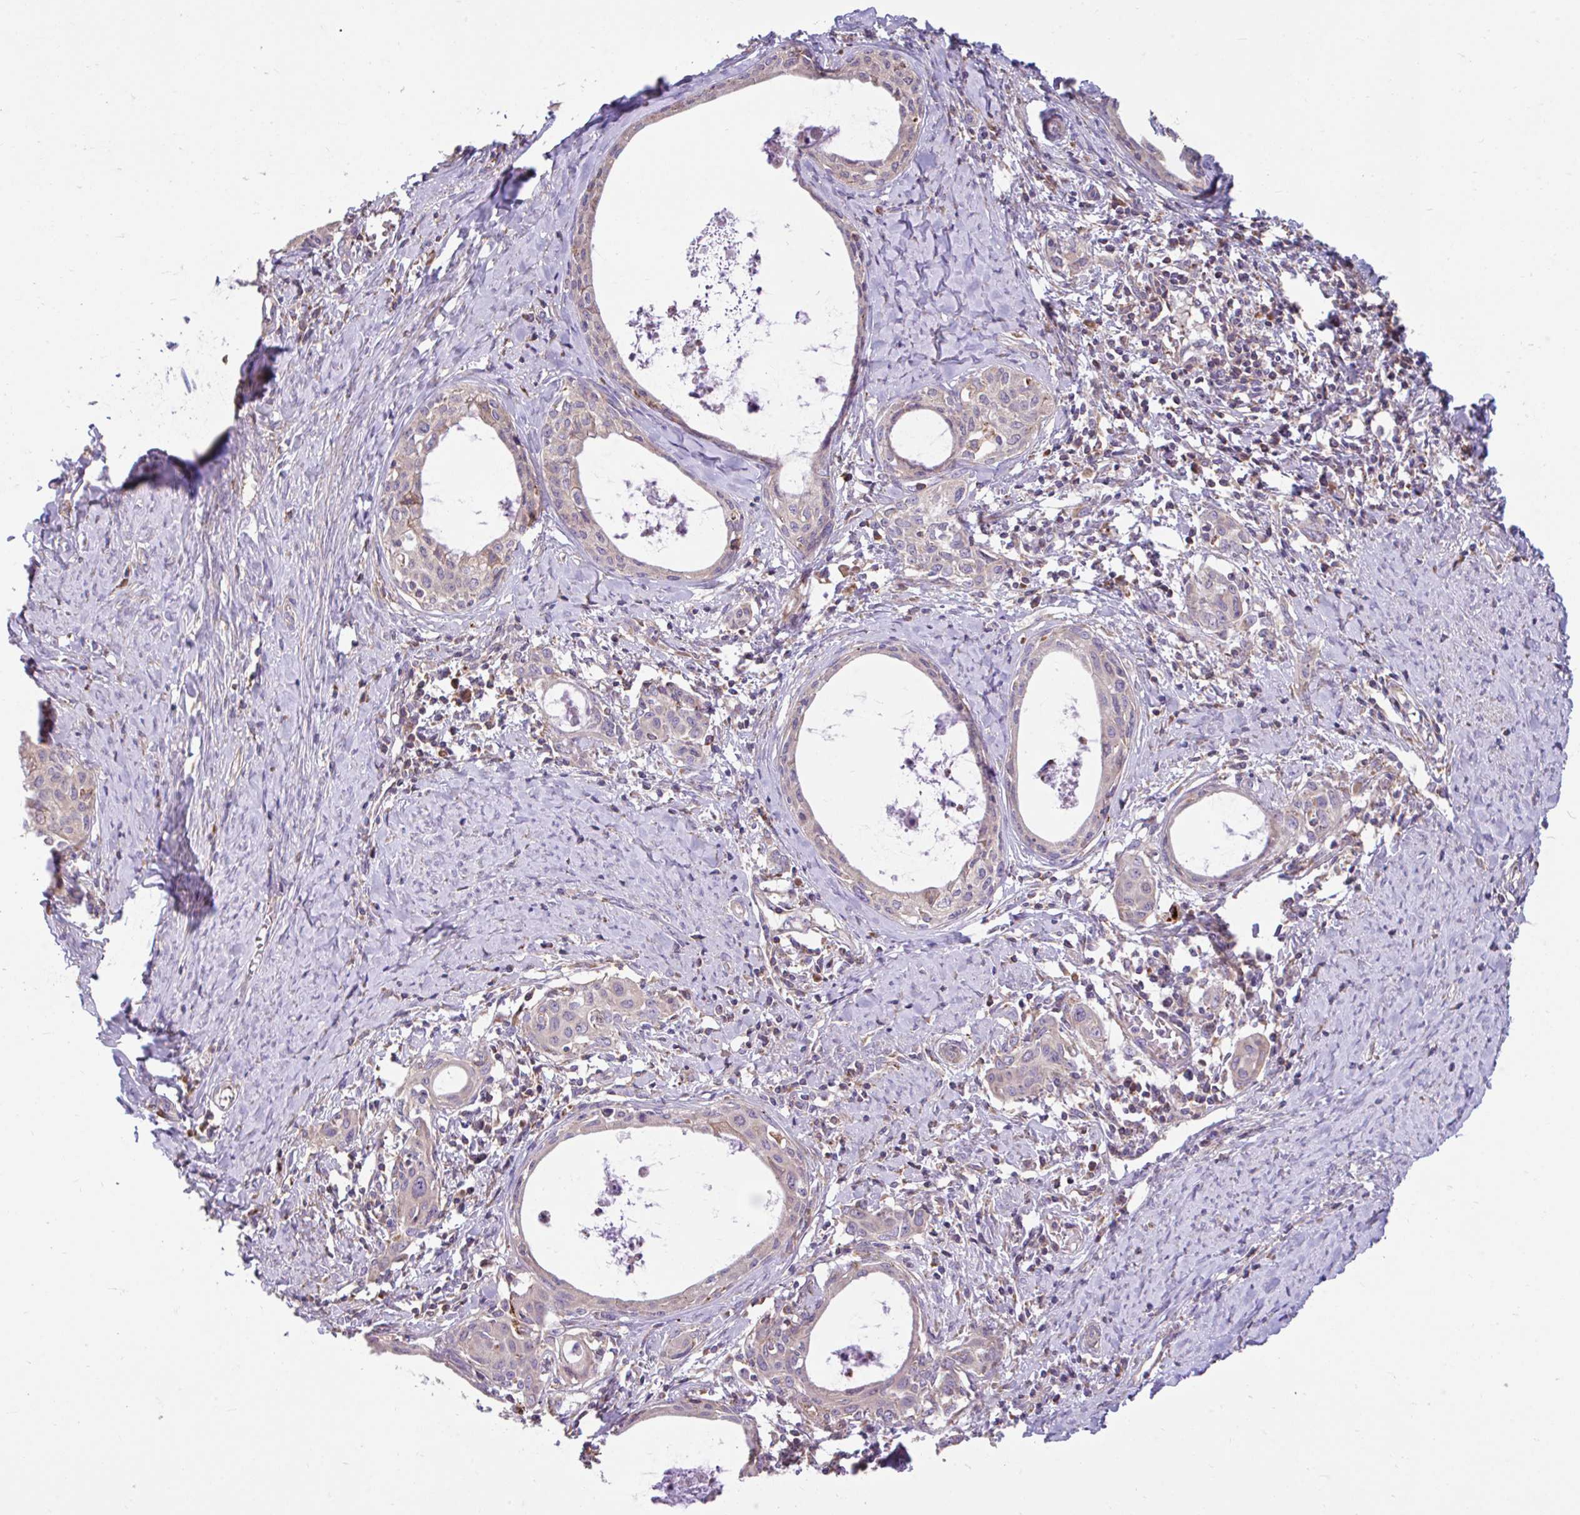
{"staining": {"intensity": "negative", "quantity": "none", "location": "none"}, "tissue": "cervical cancer", "cell_type": "Tumor cells", "image_type": "cancer", "snomed": [{"axis": "morphology", "description": "Squamous cell carcinoma, NOS"}, {"axis": "morphology", "description": "Adenocarcinoma, NOS"}, {"axis": "topography", "description": "Cervix"}], "caption": "Histopathology image shows no significant protein positivity in tumor cells of squamous cell carcinoma (cervical).", "gene": "RALBP1", "patient": {"sex": "female", "age": 52}}